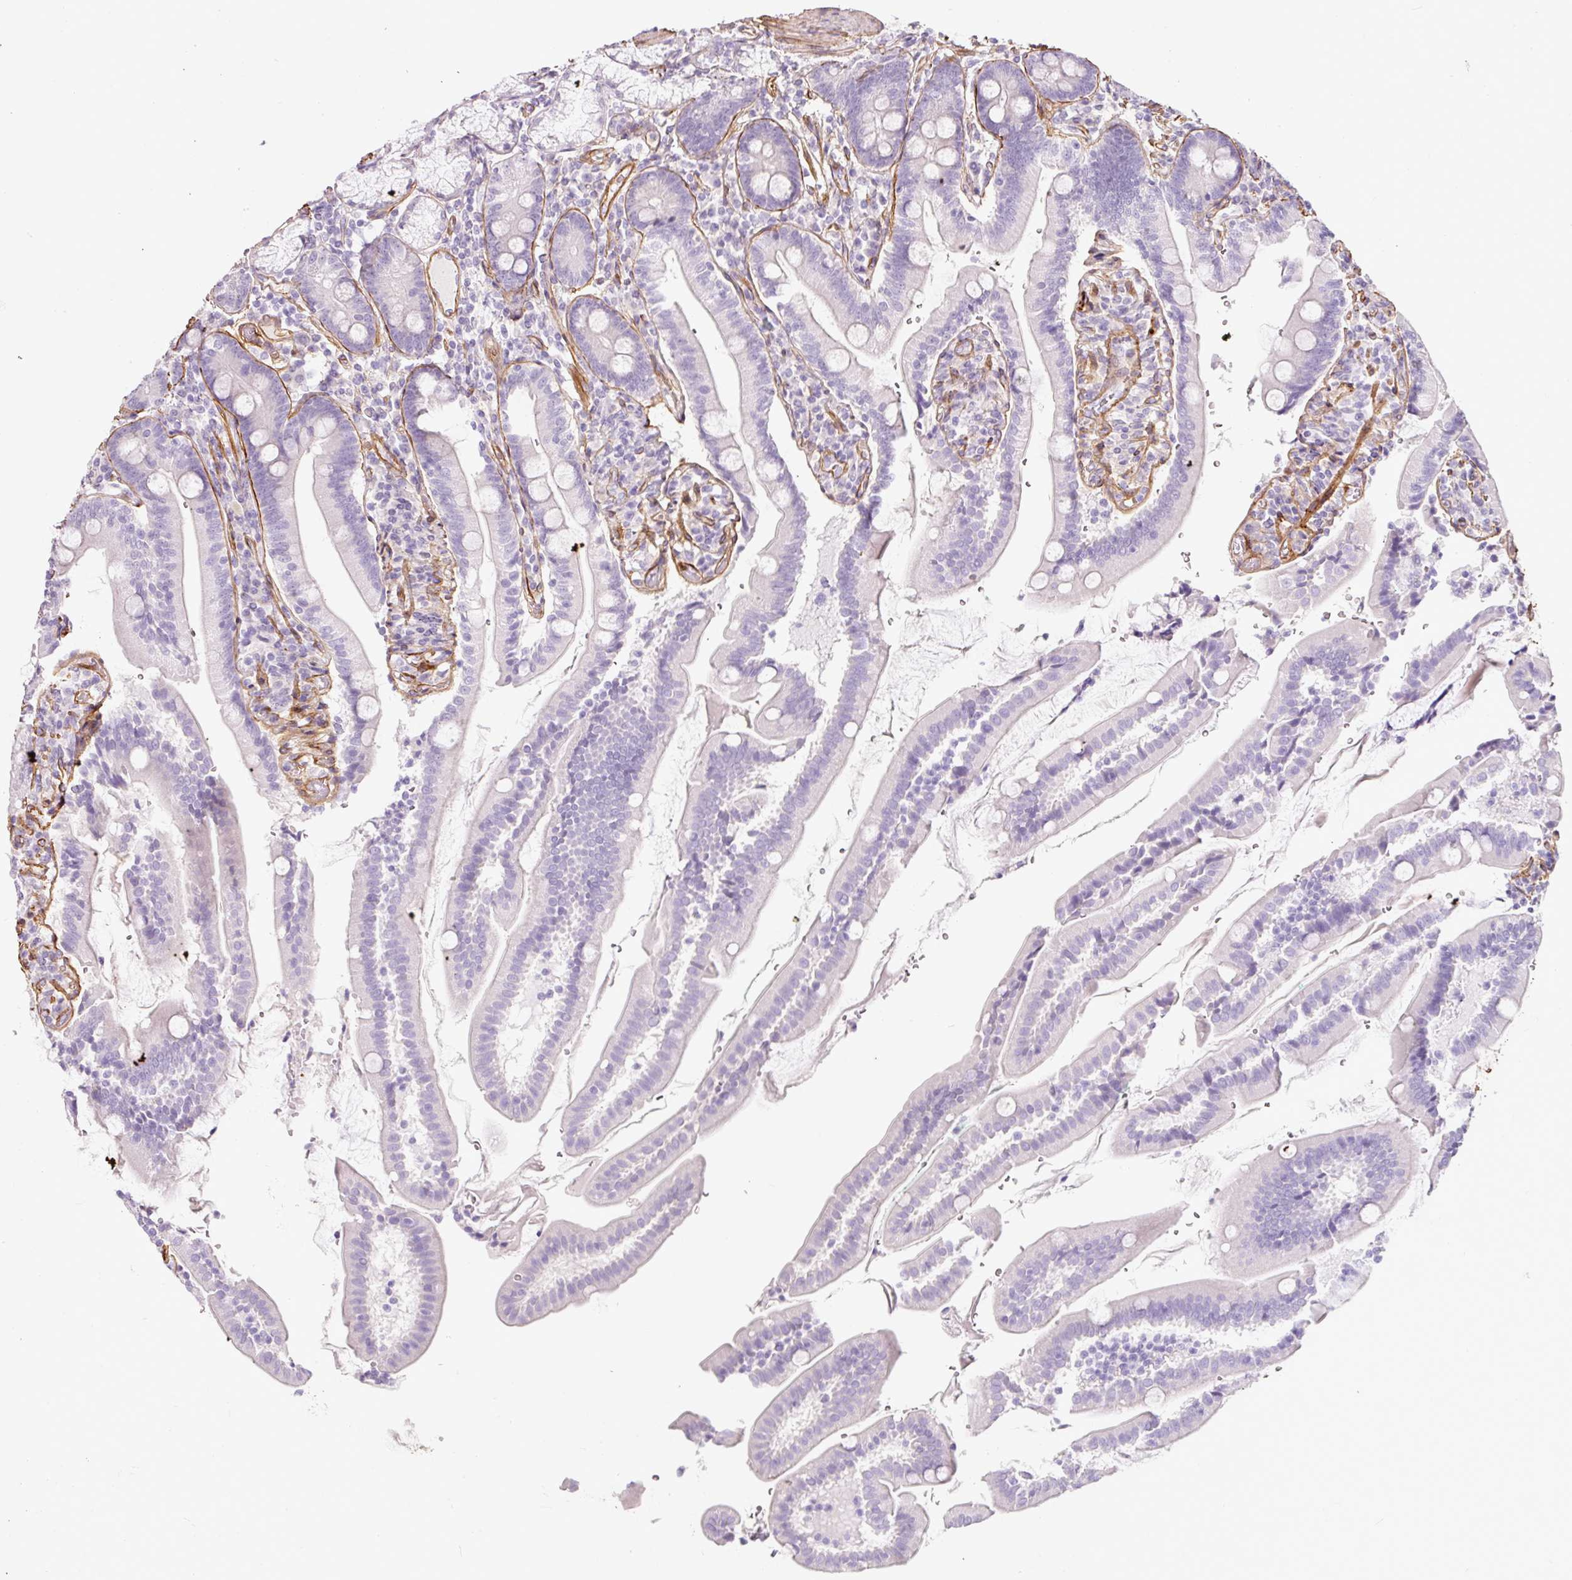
{"staining": {"intensity": "negative", "quantity": "none", "location": "none"}, "tissue": "duodenum", "cell_type": "Glandular cells", "image_type": "normal", "snomed": [{"axis": "morphology", "description": "Normal tissue, NOS"}, {"axis": "topography", "description": "Duodenum"}], "caption": "Histopathology image shows no protein positivity in glandular cells of benign duodenum. (DAB (3,3'-diaminobenzidine) immunohistochemistry (IHC) with hematoxylin counter stain).", "gene": "LOXL4", "patient": {"sex": "female", "age": 67}}